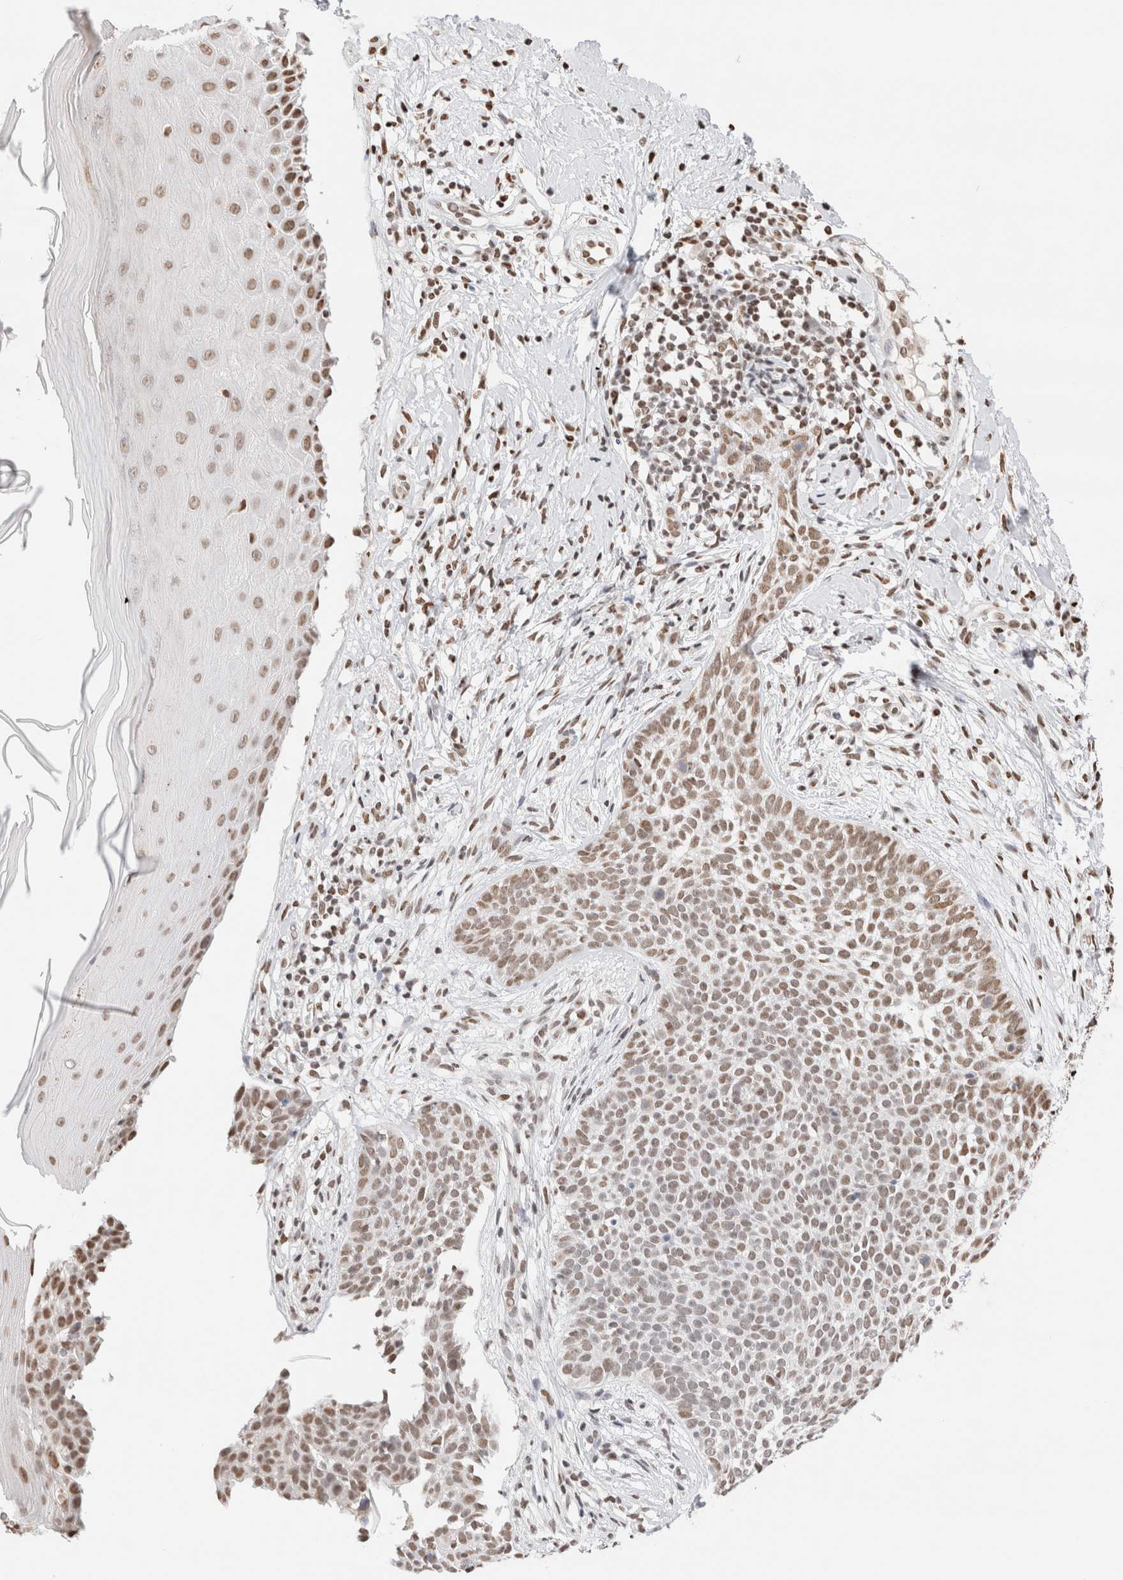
{"staining": {"intensity": "moderate", "quantity": ">75%", "location": "nuclear"}, "tissue": "skin cancer", "cell_type": "Tumor cells", "image_type": "cancer", "snomed": [{"axis": "morphology", "description": "Normal tissue, NOS"}, {"axis": "morphology", "description": "Basal cell carcinoma"}, {"axis": "topography", "description": "Skin"}], "caption": "The histopathology image reveals immunohistochemical staining of skin basal cell carcinoma. There is moderate nuclear positivity is appreciated in approximately >75% of tumor cells.", "gene": "SUPT3H", "patient": {"sex": "male", "age": 67}}